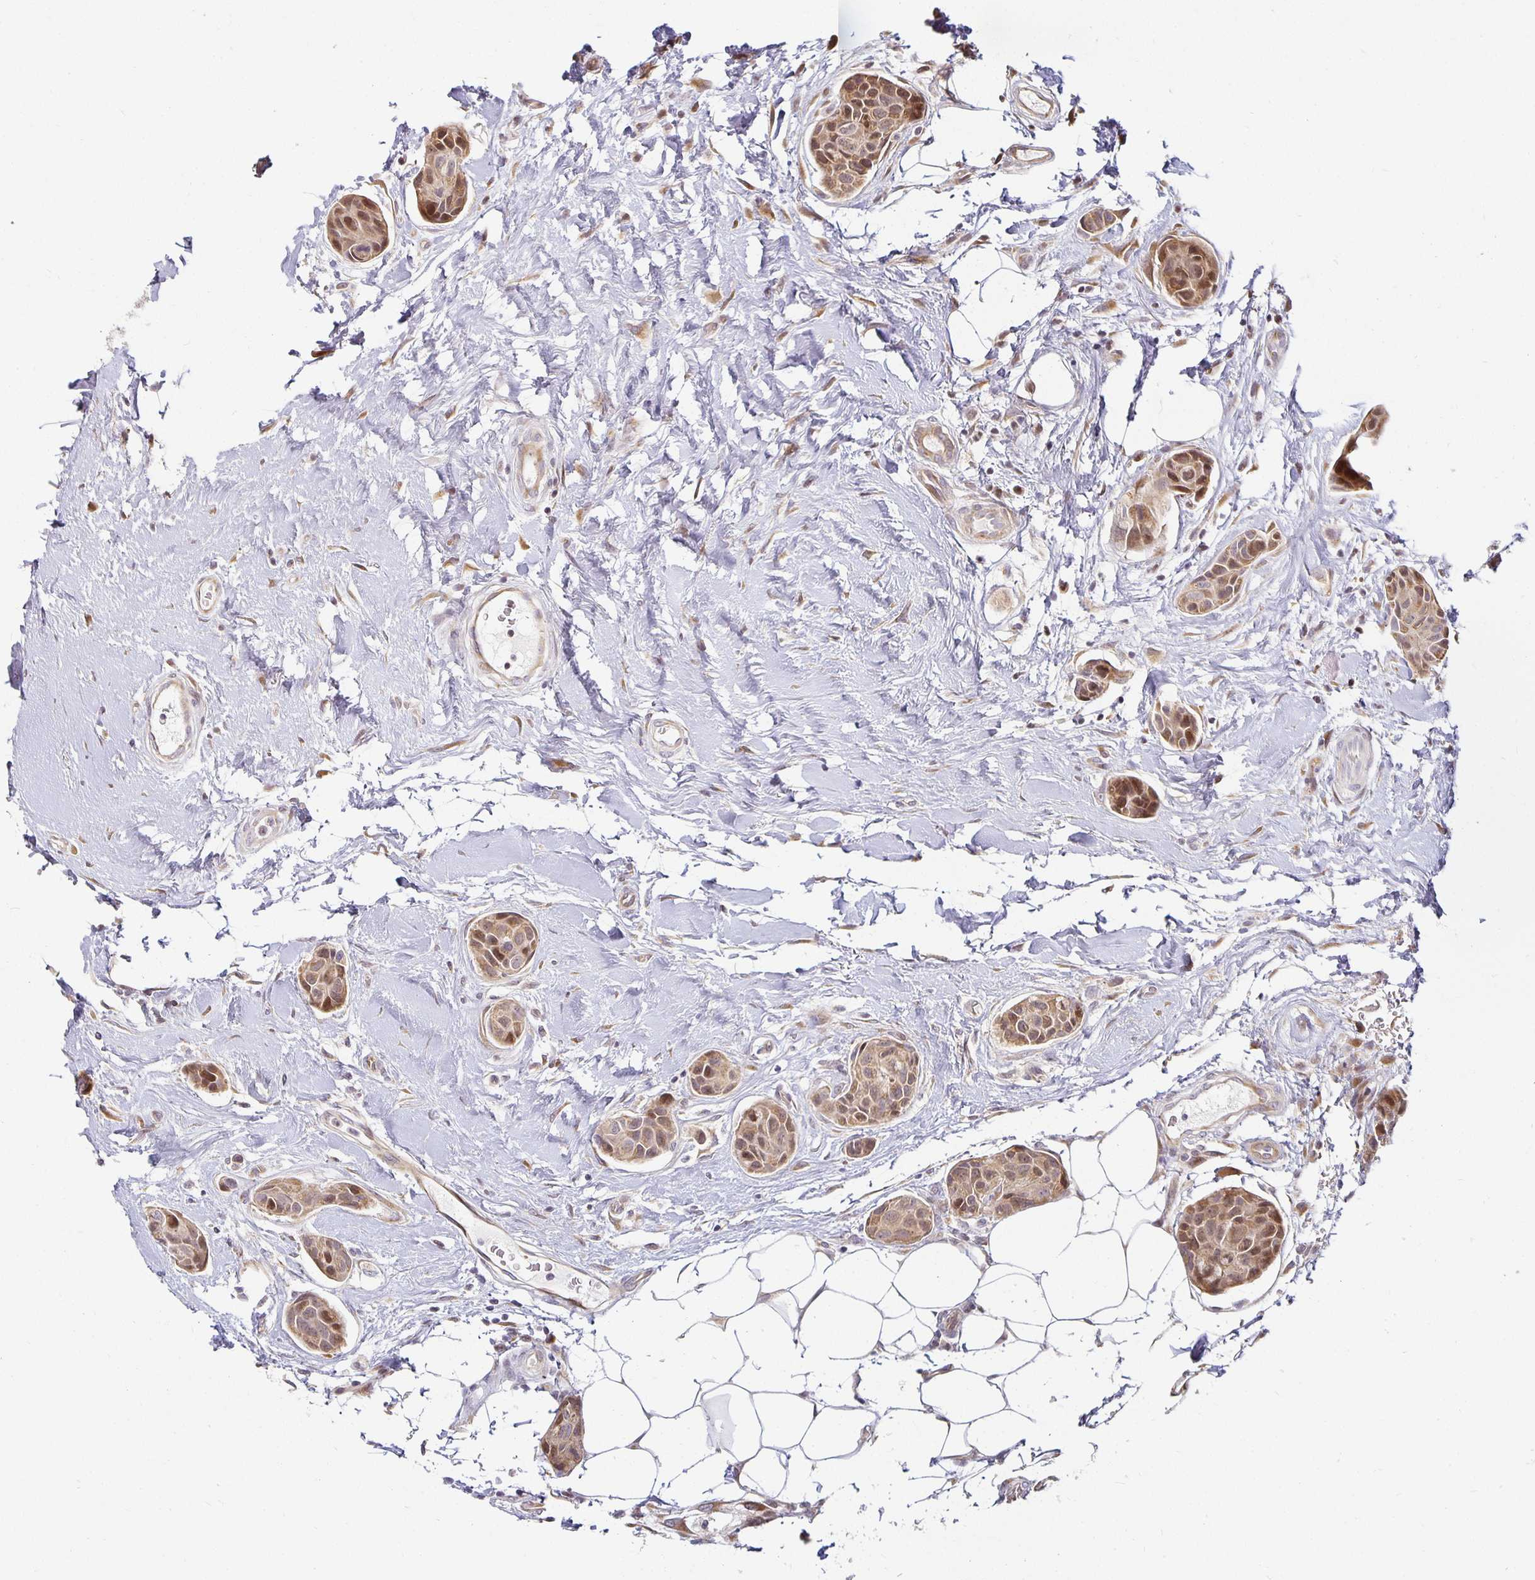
{"staining": {"intensity": "moderate", "quantity": "25%-75%", "location": "cytoplasmic/membranous,nuclear"}, "tissue": "breast cancer", "cell_type": "Tumor cells", "image_type": "cancer", "snomed": [{"axis": "morphology", "description": "Duct carcinoma"}, {"axis": "topography", "description": "Breast"}, {"axis": "topography", "description": "Lymph node"}], "caption": "Tumor cells display moderate cytoplasmic/membranous and nuclear staining in about 25%-75% of cells in breast cancer.", "gene": "EHF", "patient": {"sex": "female", "age": 80}}